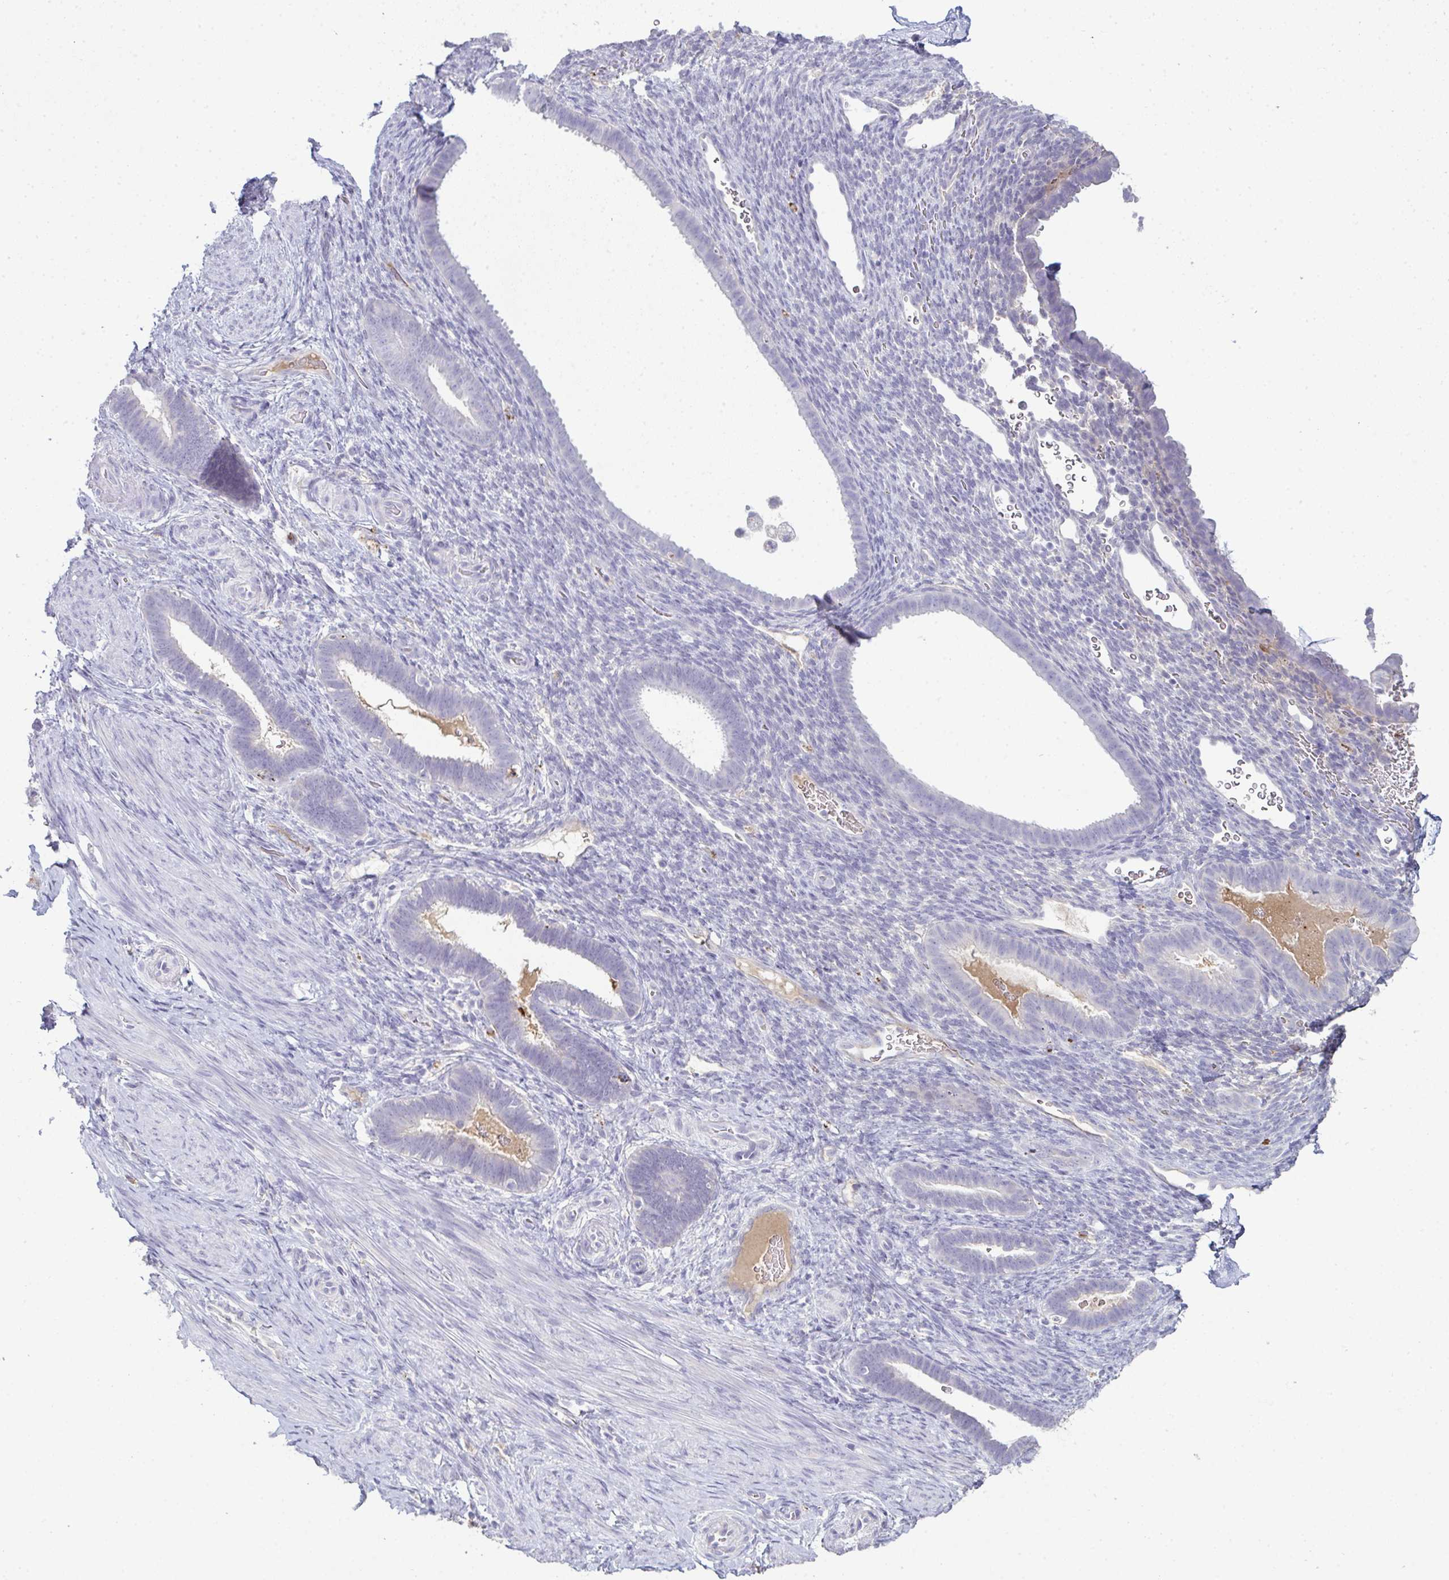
{"staining": {"intensity": "negative", "quantity": "none", "location": "none"}, "tissue": "endometrium", "cell_type": "Cells in endometrial stroma", "image_type": "normal", "snomed": [{"axis": "morphology", "description": "Normal tissue, NOS"}, {"axis": "topography", "description": "Endometrium"}], "caption": "Photomicrograph shows no protein staining in cells in endometrial stroma of normal endometrium. (DAB immunohistochemistry with hematoxylin counter stain).", "gene": "ADAM21", "patient": {"sex": "female", "age": 34}}